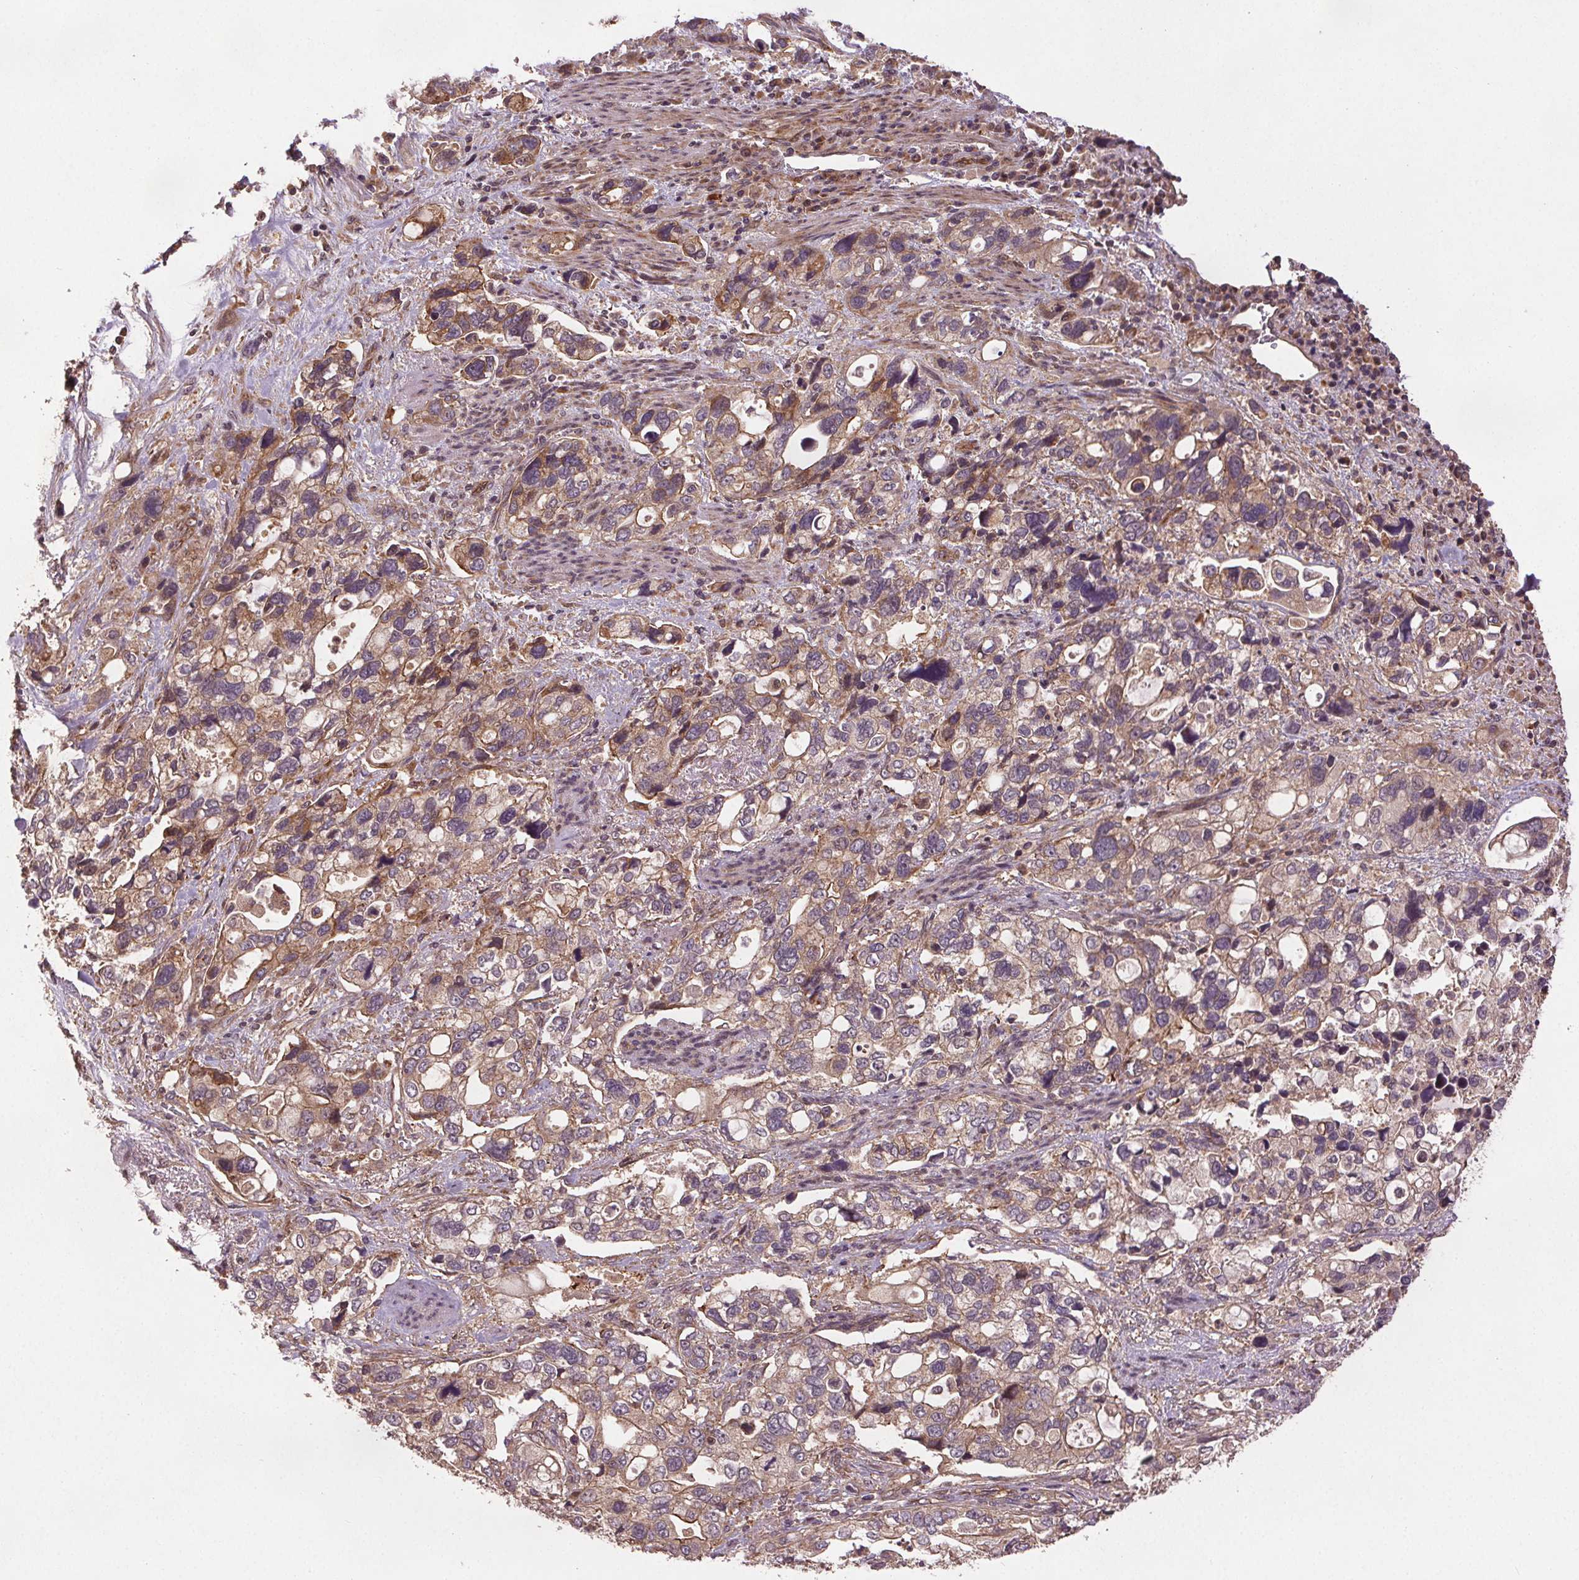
{"staining": {"intensity": "weak", "quantity": ">75%", "location": "cytoplasmic/membranous"}, "tissue": "stomach cancer", "cell_type": "Tumor cells", "image_type": "cancer", "snomed": [{"axis": "morphology", "description": "Adenocarcinoma, NOS"}, {"axis": "topography", "description": "Stomach, upper"}], "caption": "Stomach cancer stained with DAB immunohistochemistry displays low levels of weak cytoplasmic/membranous expression in about >75% of tumor cells.", "gene": "SEC14L2", "patient": {"sex": "female", "age": 81}}